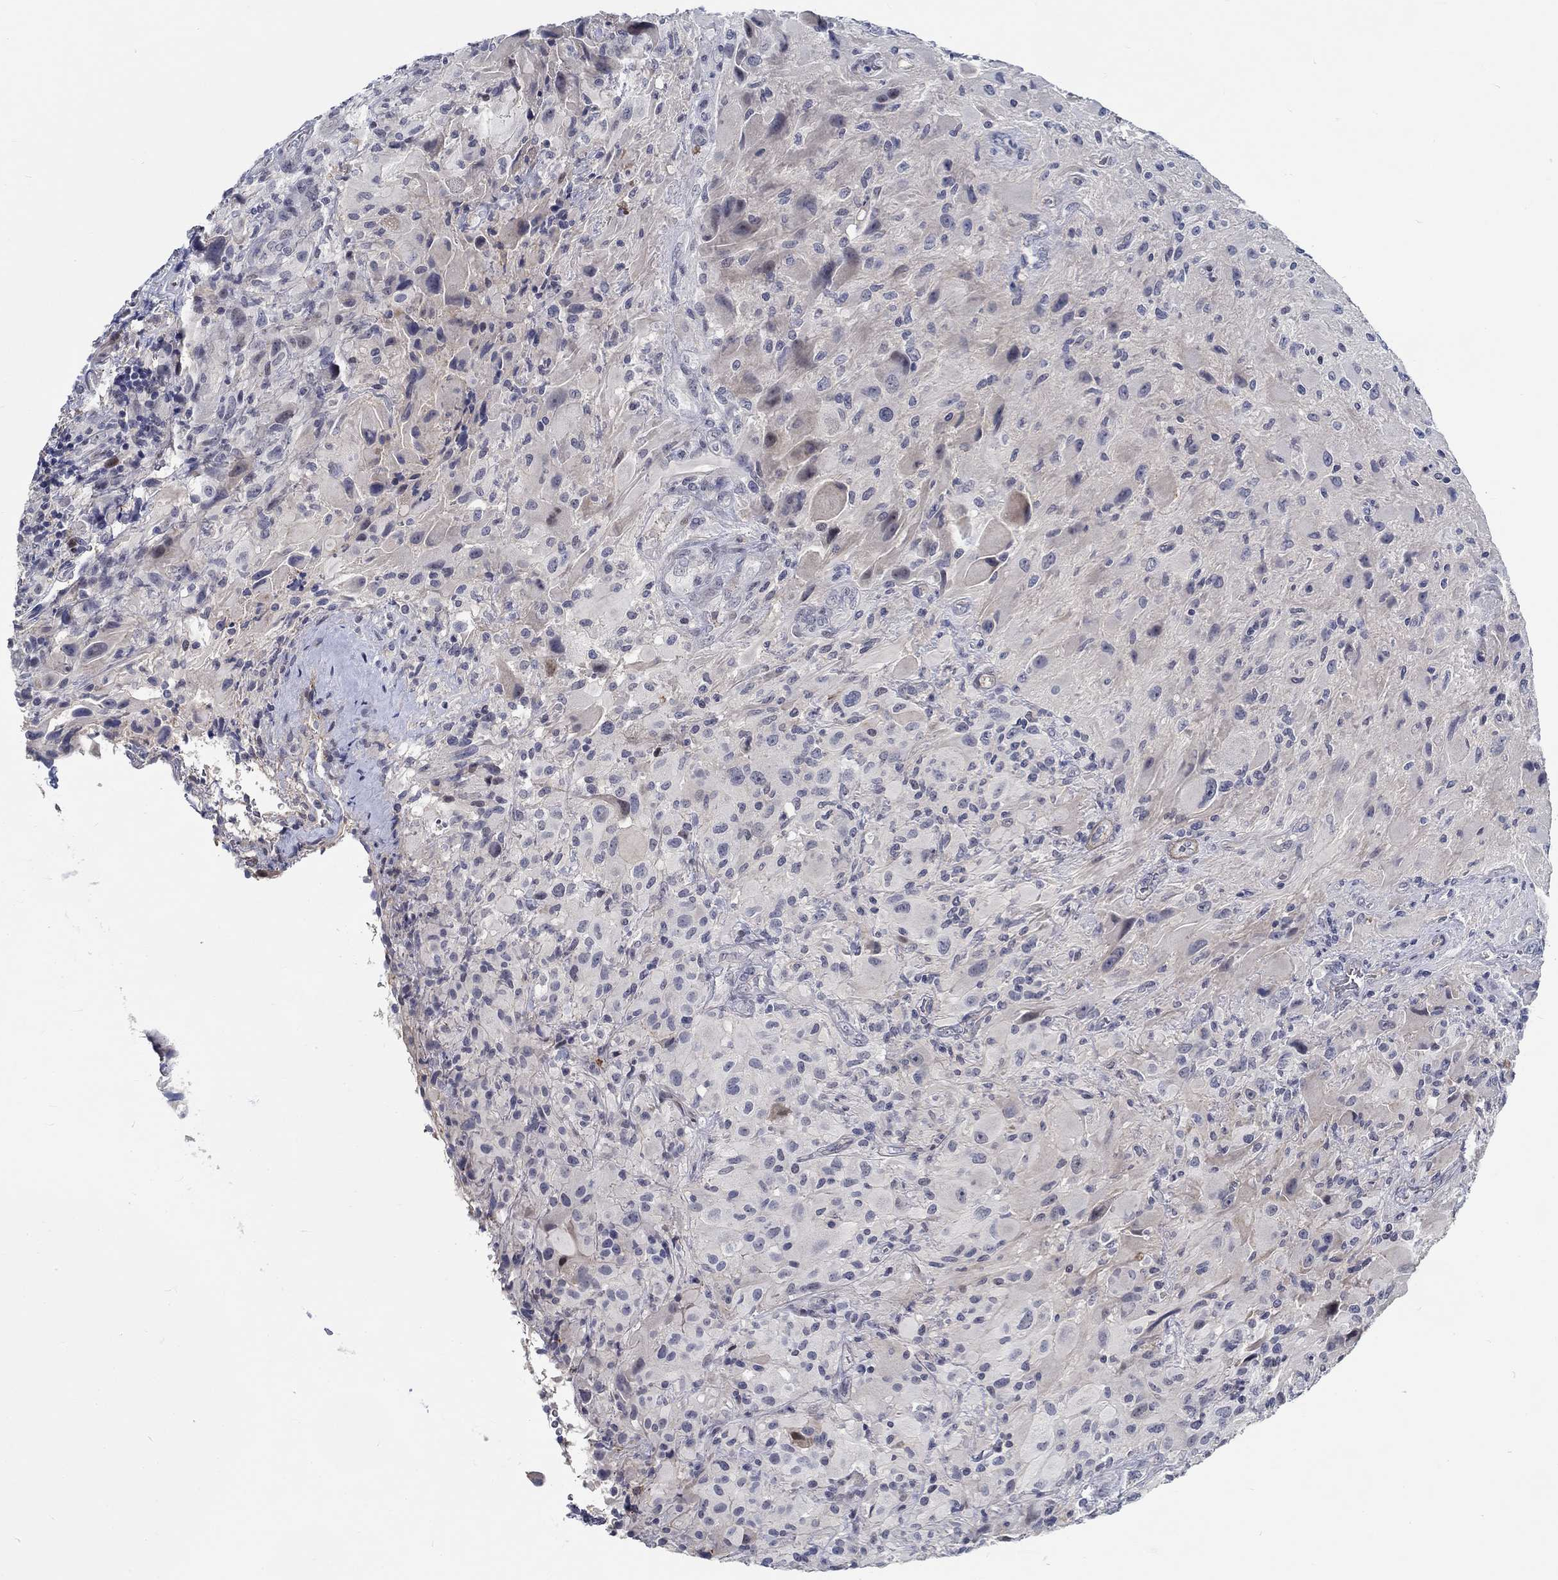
{"staining": {"intensity": "negative", "quantity": "none", "location": "none"}, "tissue": "glioma", "cell_type": "Tumor cells", "image_type": "cancer", "snomed": [{"axis": "morphology", "description": "Glioma, malignant, High grade"}, {"axis": "topography", "description": "Cerebral cortex"}], "caption": "Glioma stained for a protein using immunohistochemistry (IHC) shows no staining tumor cells.", "gene": "MYBPC1", "patient": {"sex": "male", "age": 35}}